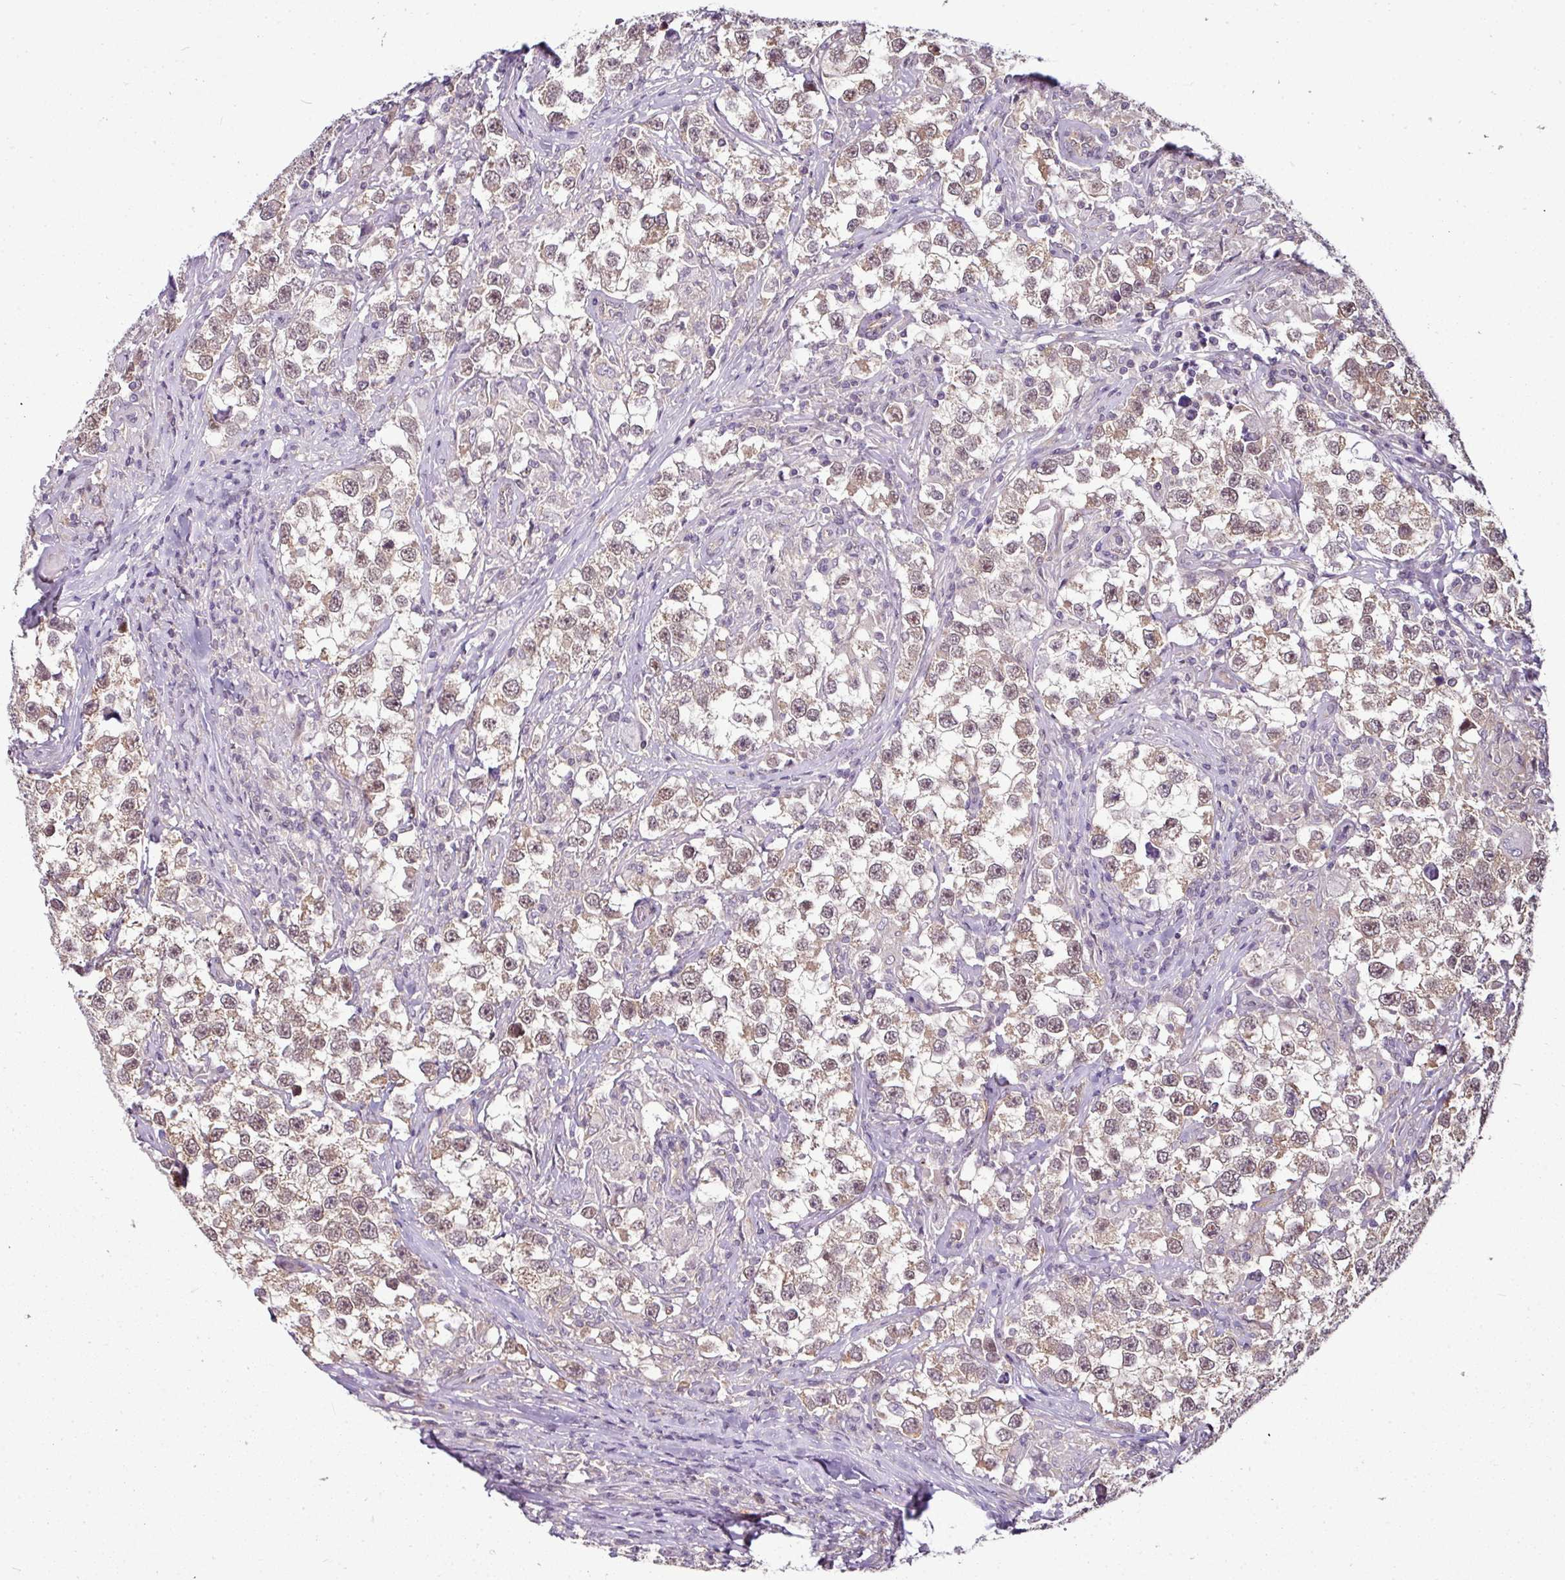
{"staining": {"intensity": "moderate", "quantity": ">75%", "location": "cytoplasmic/membranous,nuclear"}, "tissue": "testis cancer", "cell_type": "Tumor cells", "image_type": "cancer", "snomed": [{"axis": "morphology", "description": "Seminoma, NOS"}, {"axis": "topography", "description": "Testis"}], "caption": "A micrograph showing moderate cytoplasmic/membranous and nuclear expression in approximately >75% of tumor cells in seminoma (testis), as visualized by brown immunohistochemical staining.", "gene": "RBM4B", "patient": {"sex": "male", "age": 46}}